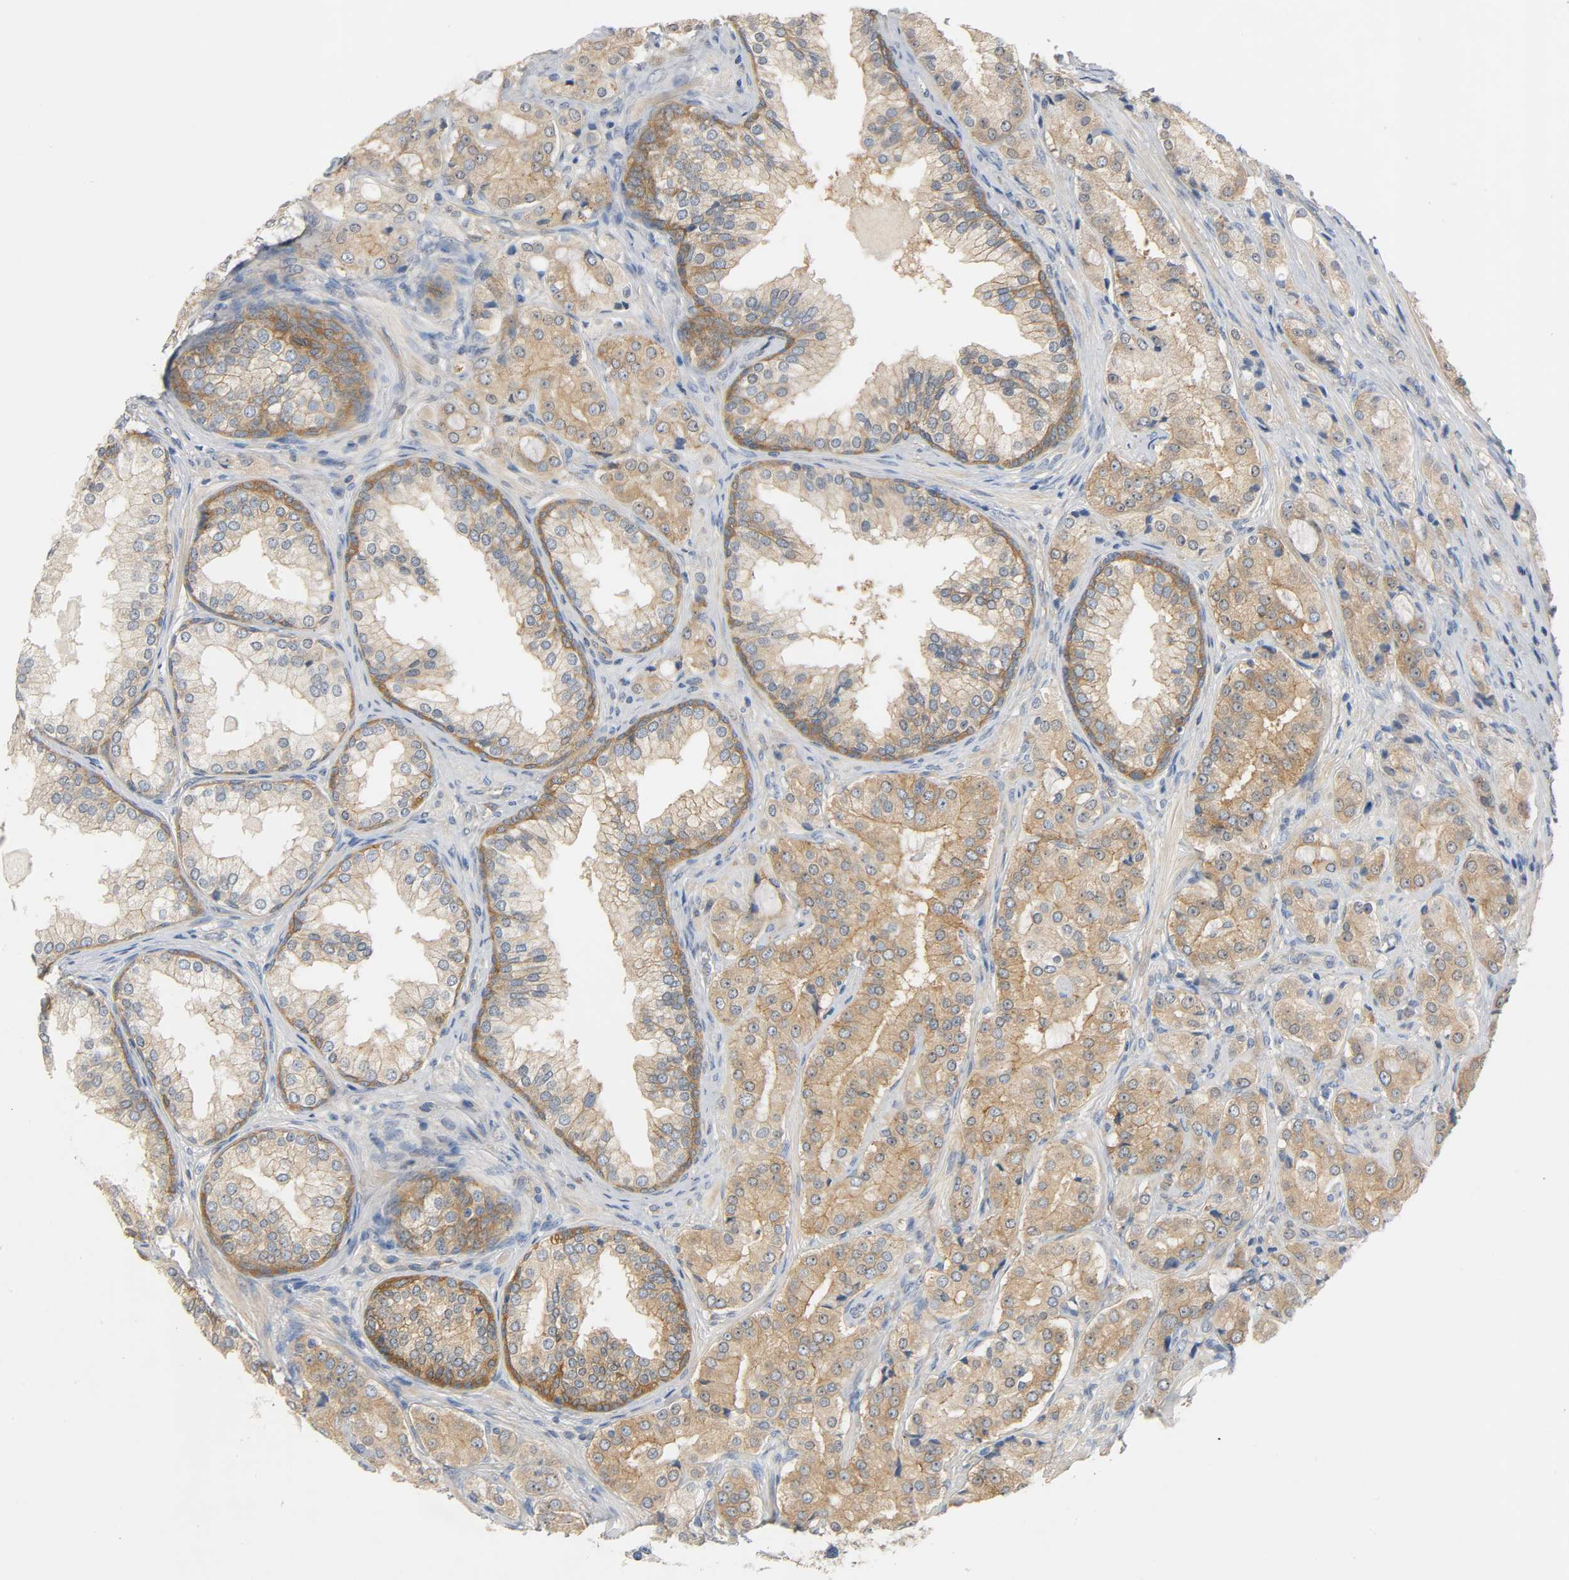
{"staining": {"intensity": "moderate", "quantity": ">75%", "location": "cytoplasmic/membranous"}, "tissue": "prostate cancer", "cell_type": "Tumor cells", "image_type": "cancer", "snomed": [{"axis": "morphology", "description": "Adenocarcinoma, High grade"}, {"axis": "topography", "description": "Prostate"}], "caption": "Tumor cells show medium levels of moderate cytoplasmic/membranous expression in approximately >75% of cells in prostate high-grade adenocarcinoma.", "gene": "ARPC1A", "patient": {"sex": "male", "age": 72}}